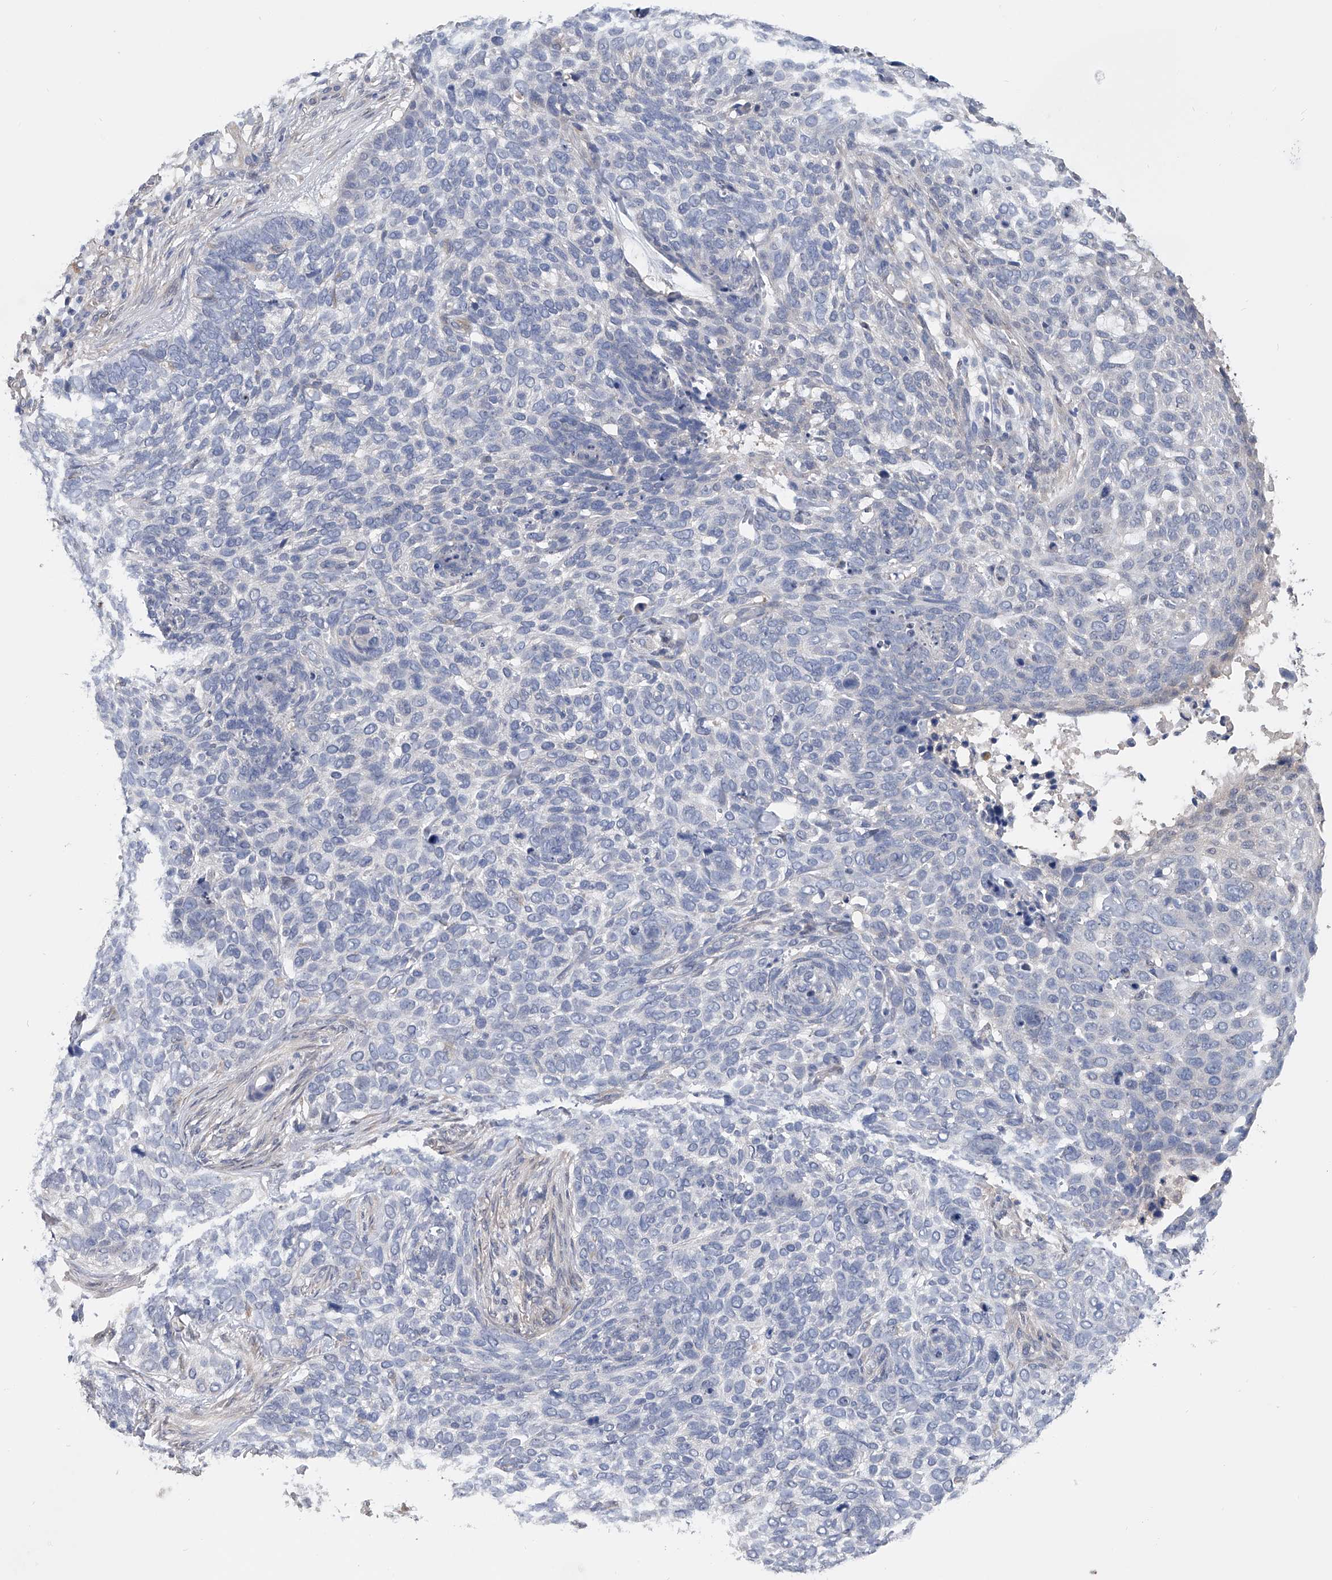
{"staining": {"intensity": "negative", "quantity": "none", "location": "none"}, "tissue": "skin cancer", "cell_type": "Tumor cells", "image_type": "cancer", "snomed": [{"axis": "morphology", "description": "Basal cell carcinoma"}, {"axis": "topography", "description": "Skin"}], "caption": "A micrograph of human basal cell carcinoma (skin) is negative for staining in tumor cells.", "gene": "PGM3", "patient": {"sex": "female", "age": 64}}